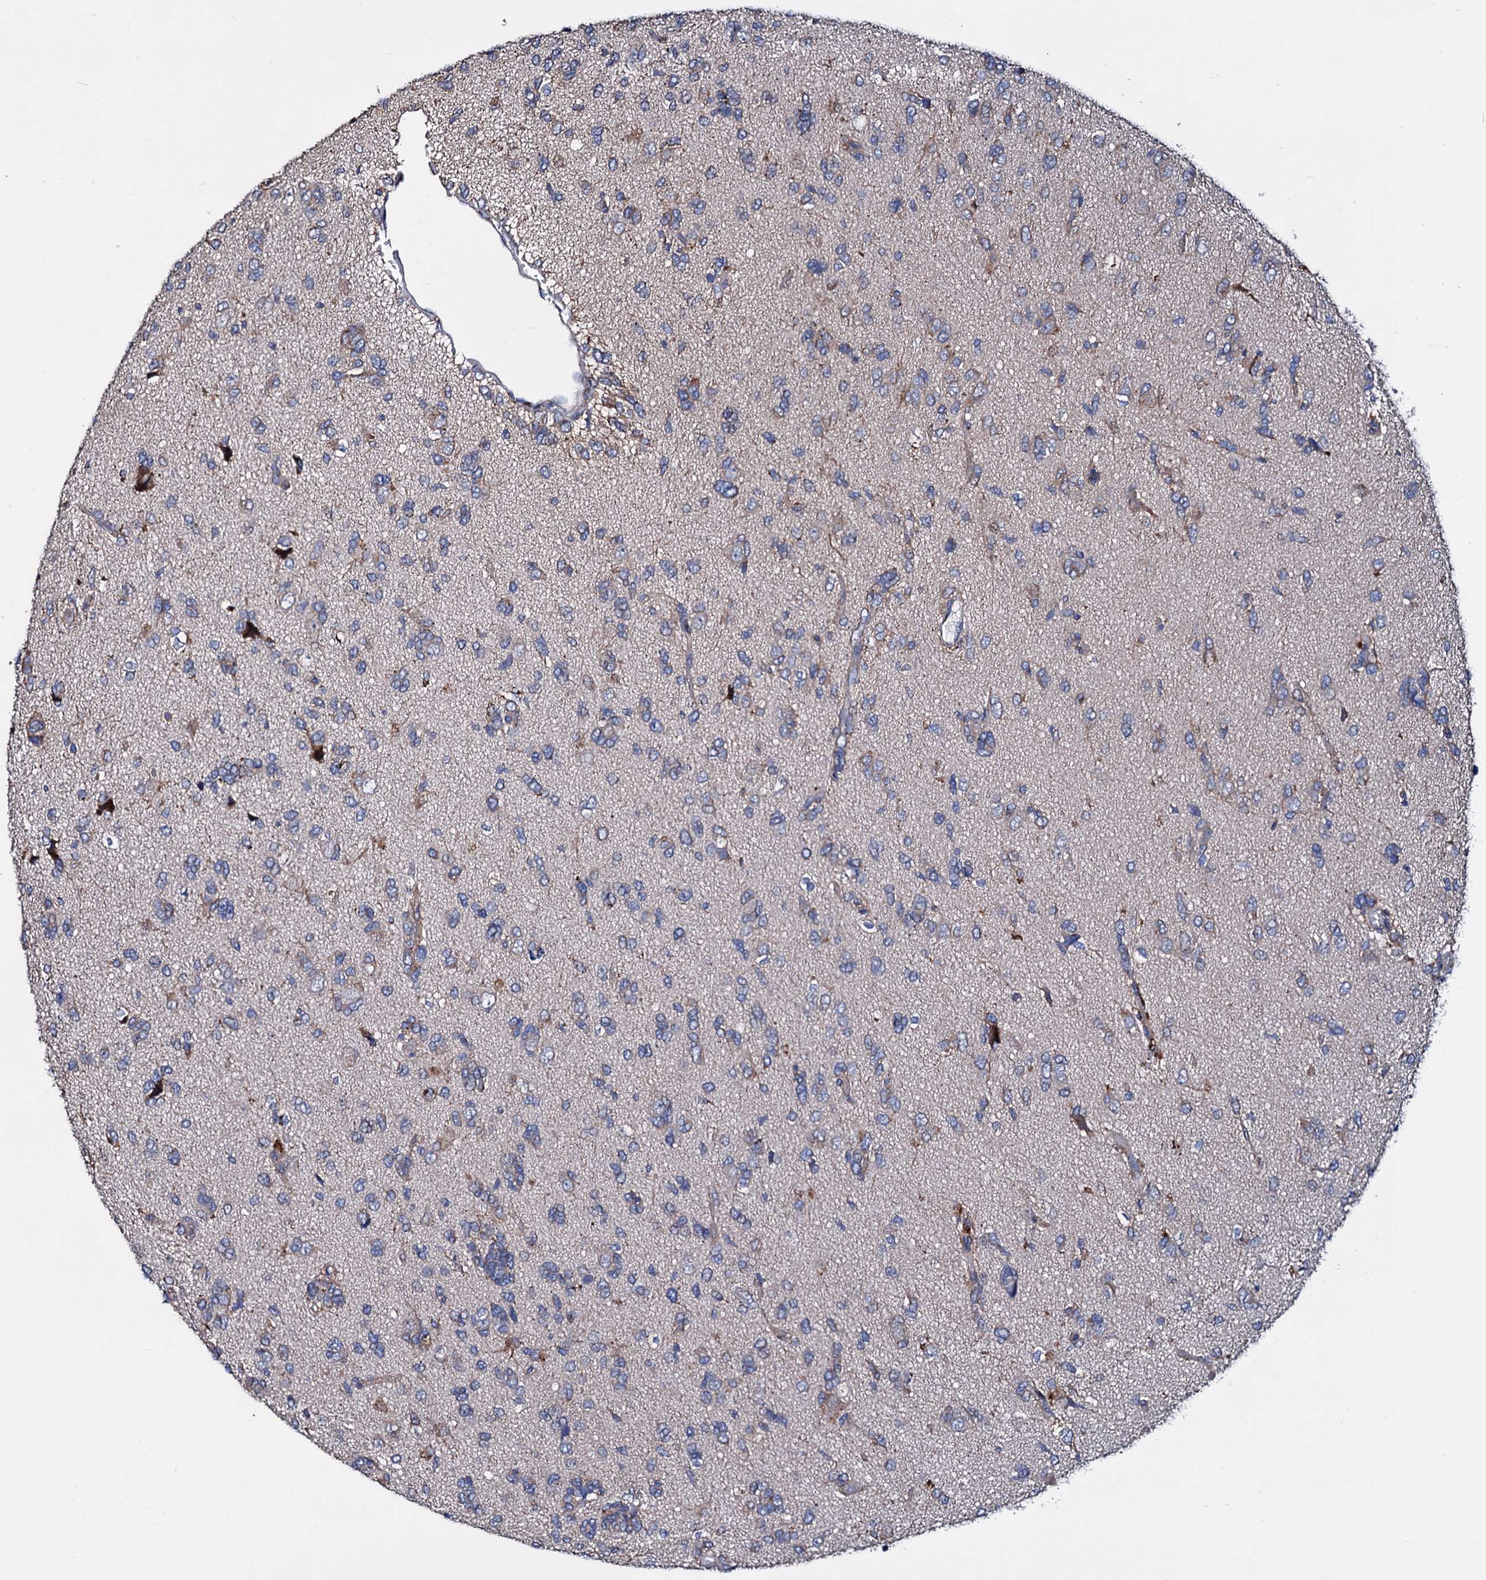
{"staining": {"intensity": "moderate", "quantity": "<25%", "location": "cytoplasmic/membranous"}, "tissue": "glioma", "cell_type": "Tumor cells", "image_type": "cancer", "snomed": [{"axis": "morphology", "description": "Glioma, malignant, High grade"}, {"axis": "topography", "description": "Brain"}], "caption": "Protein analysis of malignant glioma (high-grade) tissue shows moderate cytoplasmic/membranous expression in approximately <25% of tumor cells.", "gene": "AKAP11", "patient": {"sex": "female", "age": 59}}